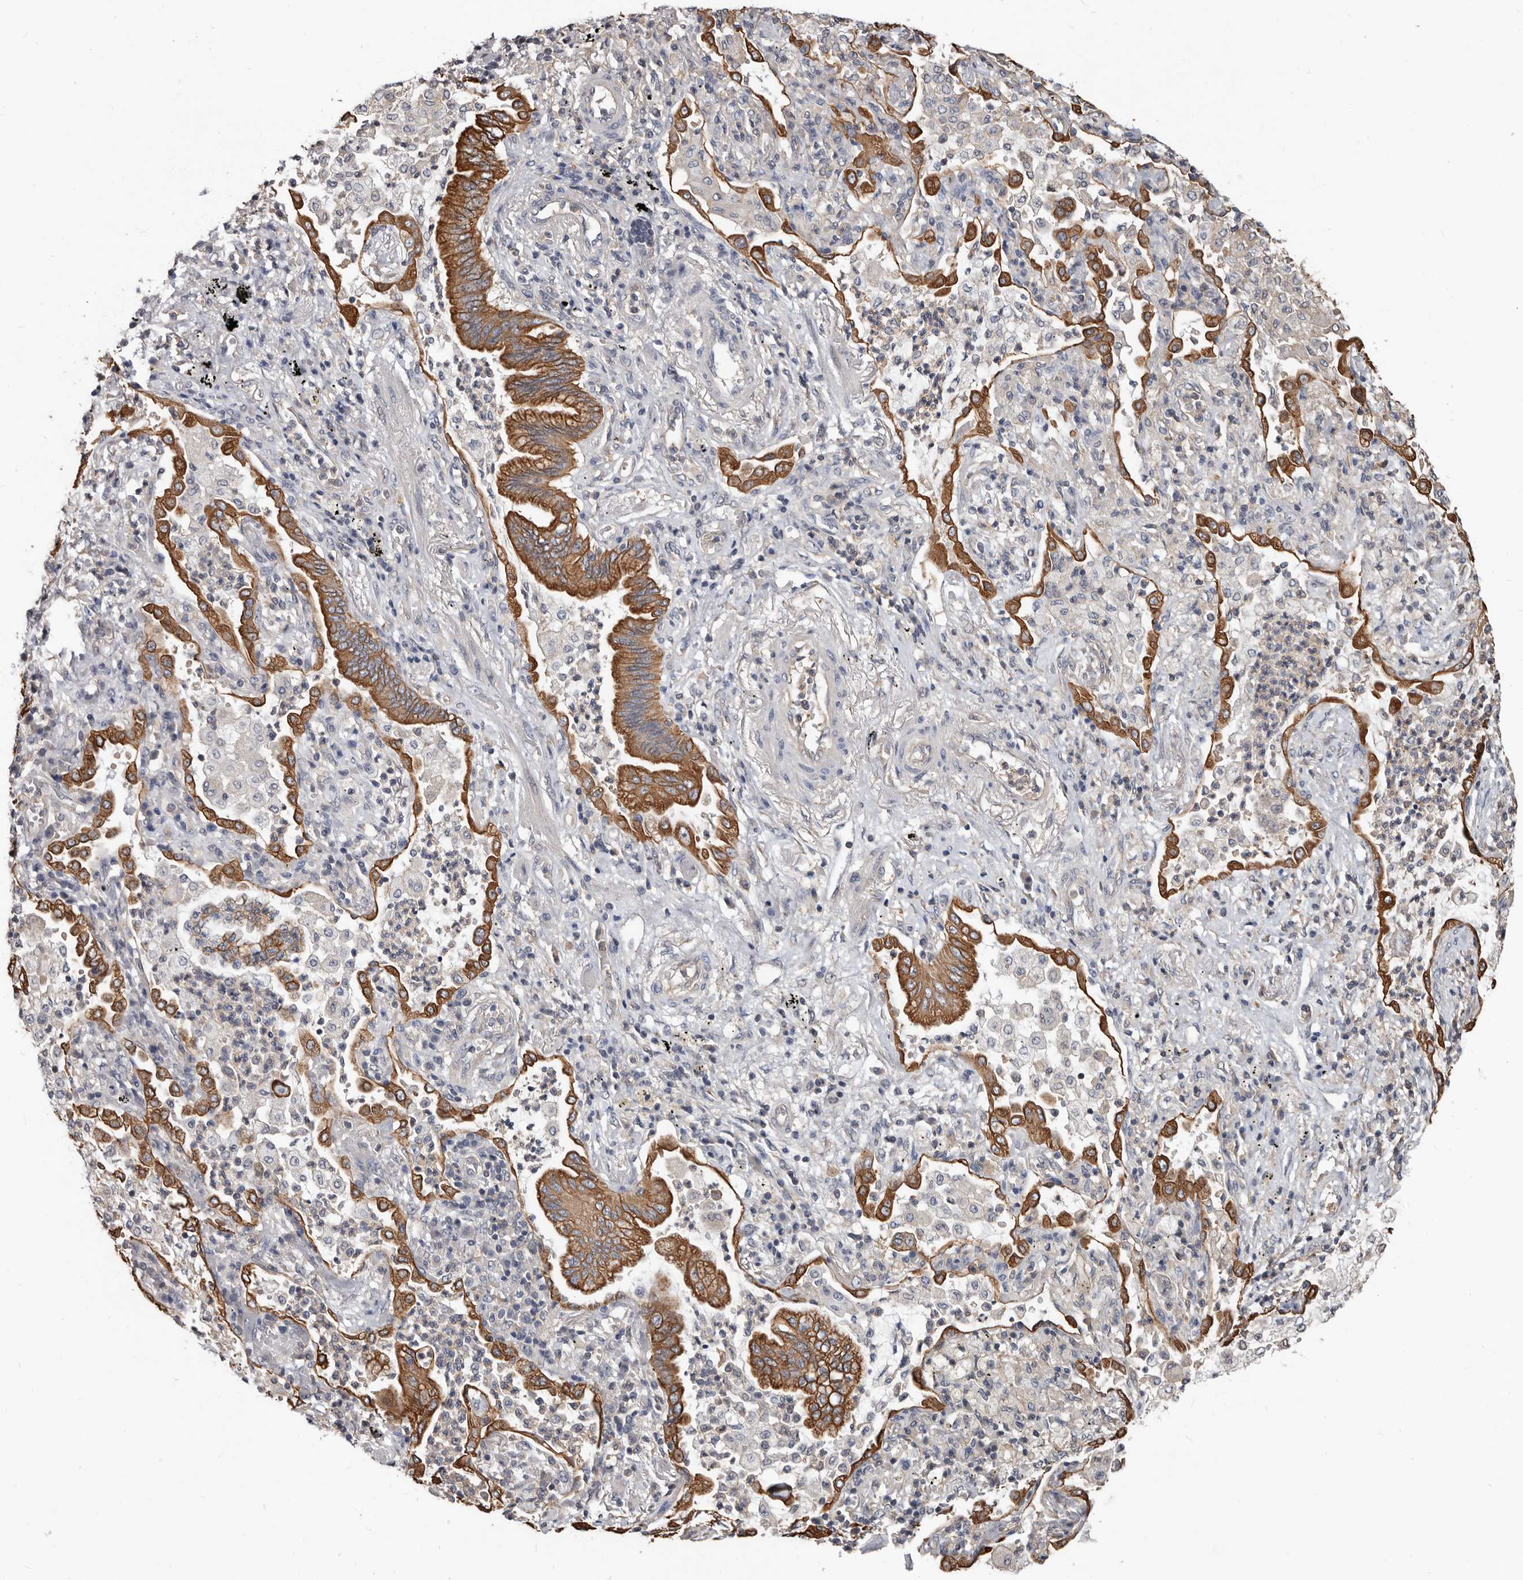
{"staining": {"intensity": "moderate", "quantity": ">75%", "location": "cytoplasmic/membranous"}, "tissue": "bronchus", "cell_type": "Respiratory epithelial cells", "image_type": "normal", "snomed": [{"axis": "morphology", "description": "Normal tissue, NOS"}, {"axis": "morphology", "description": "Adenocarcinoma, NOS"}, {"axis": "topography", "description": "Bronchus"}, {"axis": "topography", "description": "Lung"}], "caption": "Immunohistochemistry (IHC) (DAB (3,3'-diaminobenzidine)) staining of unremarkable bronchus demonstrates moderate cytoplasmic/membranous protein positivity in about >75% of respiratory epithelial cells. (DAB = brown stain, brightfield microscopy at high magnification).", "gene": "MRPL18", "patient": {"sex": "female", "age": 70}}